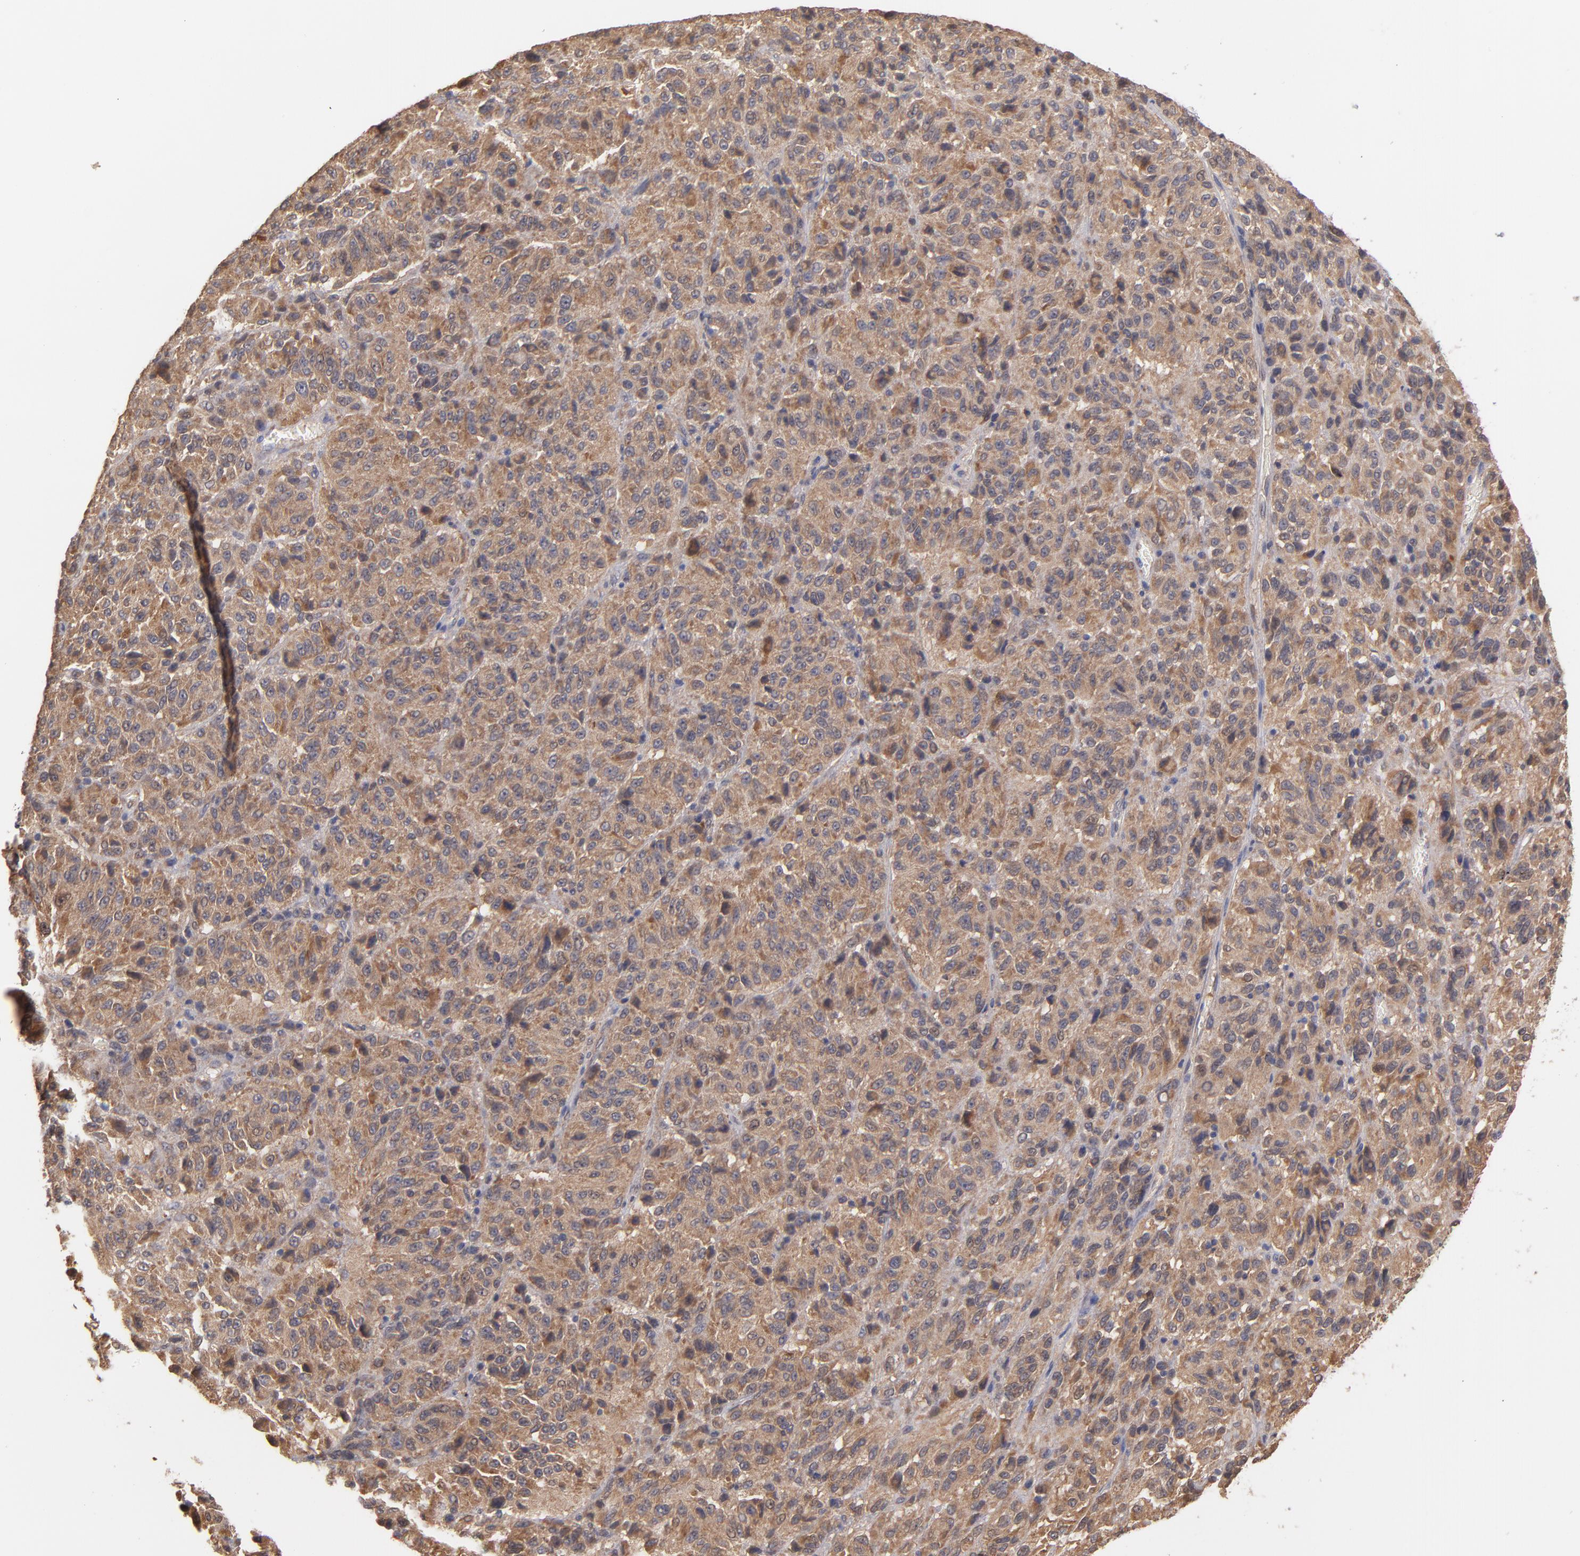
{"staining": {"intensity": "moderate", "quantity": ">75%", "location": "cytoplasmic/membranous"}, "tissue": "melanoma", "cell_type": "Tumor cells", "image_type": "cancer", "snomed": [{"axis": "morphology", "description": "Malignant melanoma, Metastatic site"}, {"axis": "topography", "description": "Lung"}], "caption": "Moderate cytoplasmic/membranous expression for a protein is present in about >75% of tumor cells of malignant melanoma (metastatic site) using IHC.", "gene": "GMFG", "patient": {"sex": "male", "age": 64}}